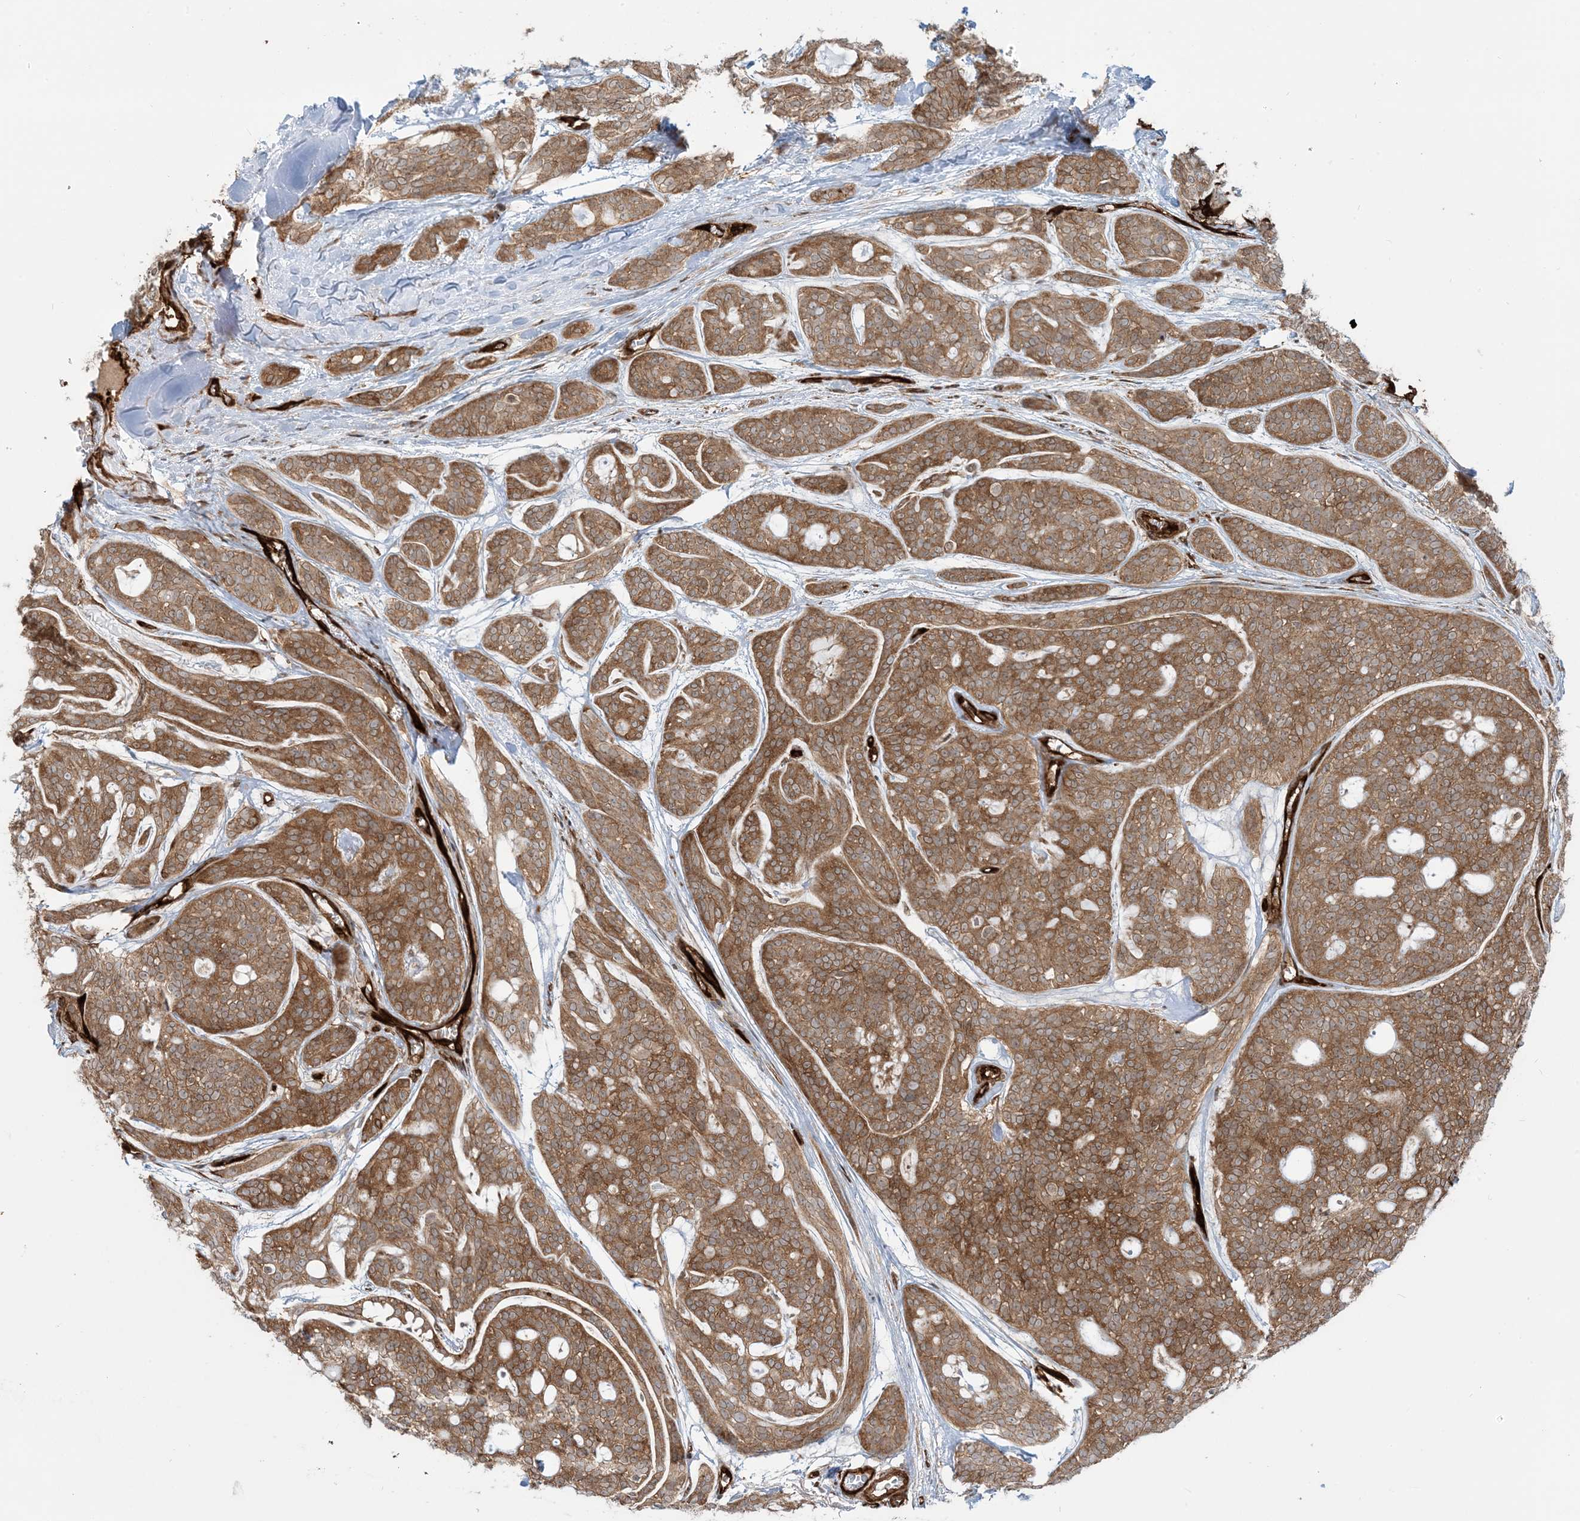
{"staining": {"intensity": "moderate", "quantity": ">75%", "location": "cytoplasmic/membranous"}, "tissue": "head and neck cancer", "cell_type": "Tumor cells", "image_type": "cancer", "snomed": [{"axis": "morphology", "description": "Adenocarcinoma, NOS"}, {"axis": "topography", "description": "Head-Neck"}], "caption": "An image showing moderate cytoplasmic/membranous staining in about >75% of tumor cells in head and neck adenocarcinoma, as visualized by brown immunohistochemical staining.", "gene": "PPM1F", "patient": {"sex": "male", "age": 66}}